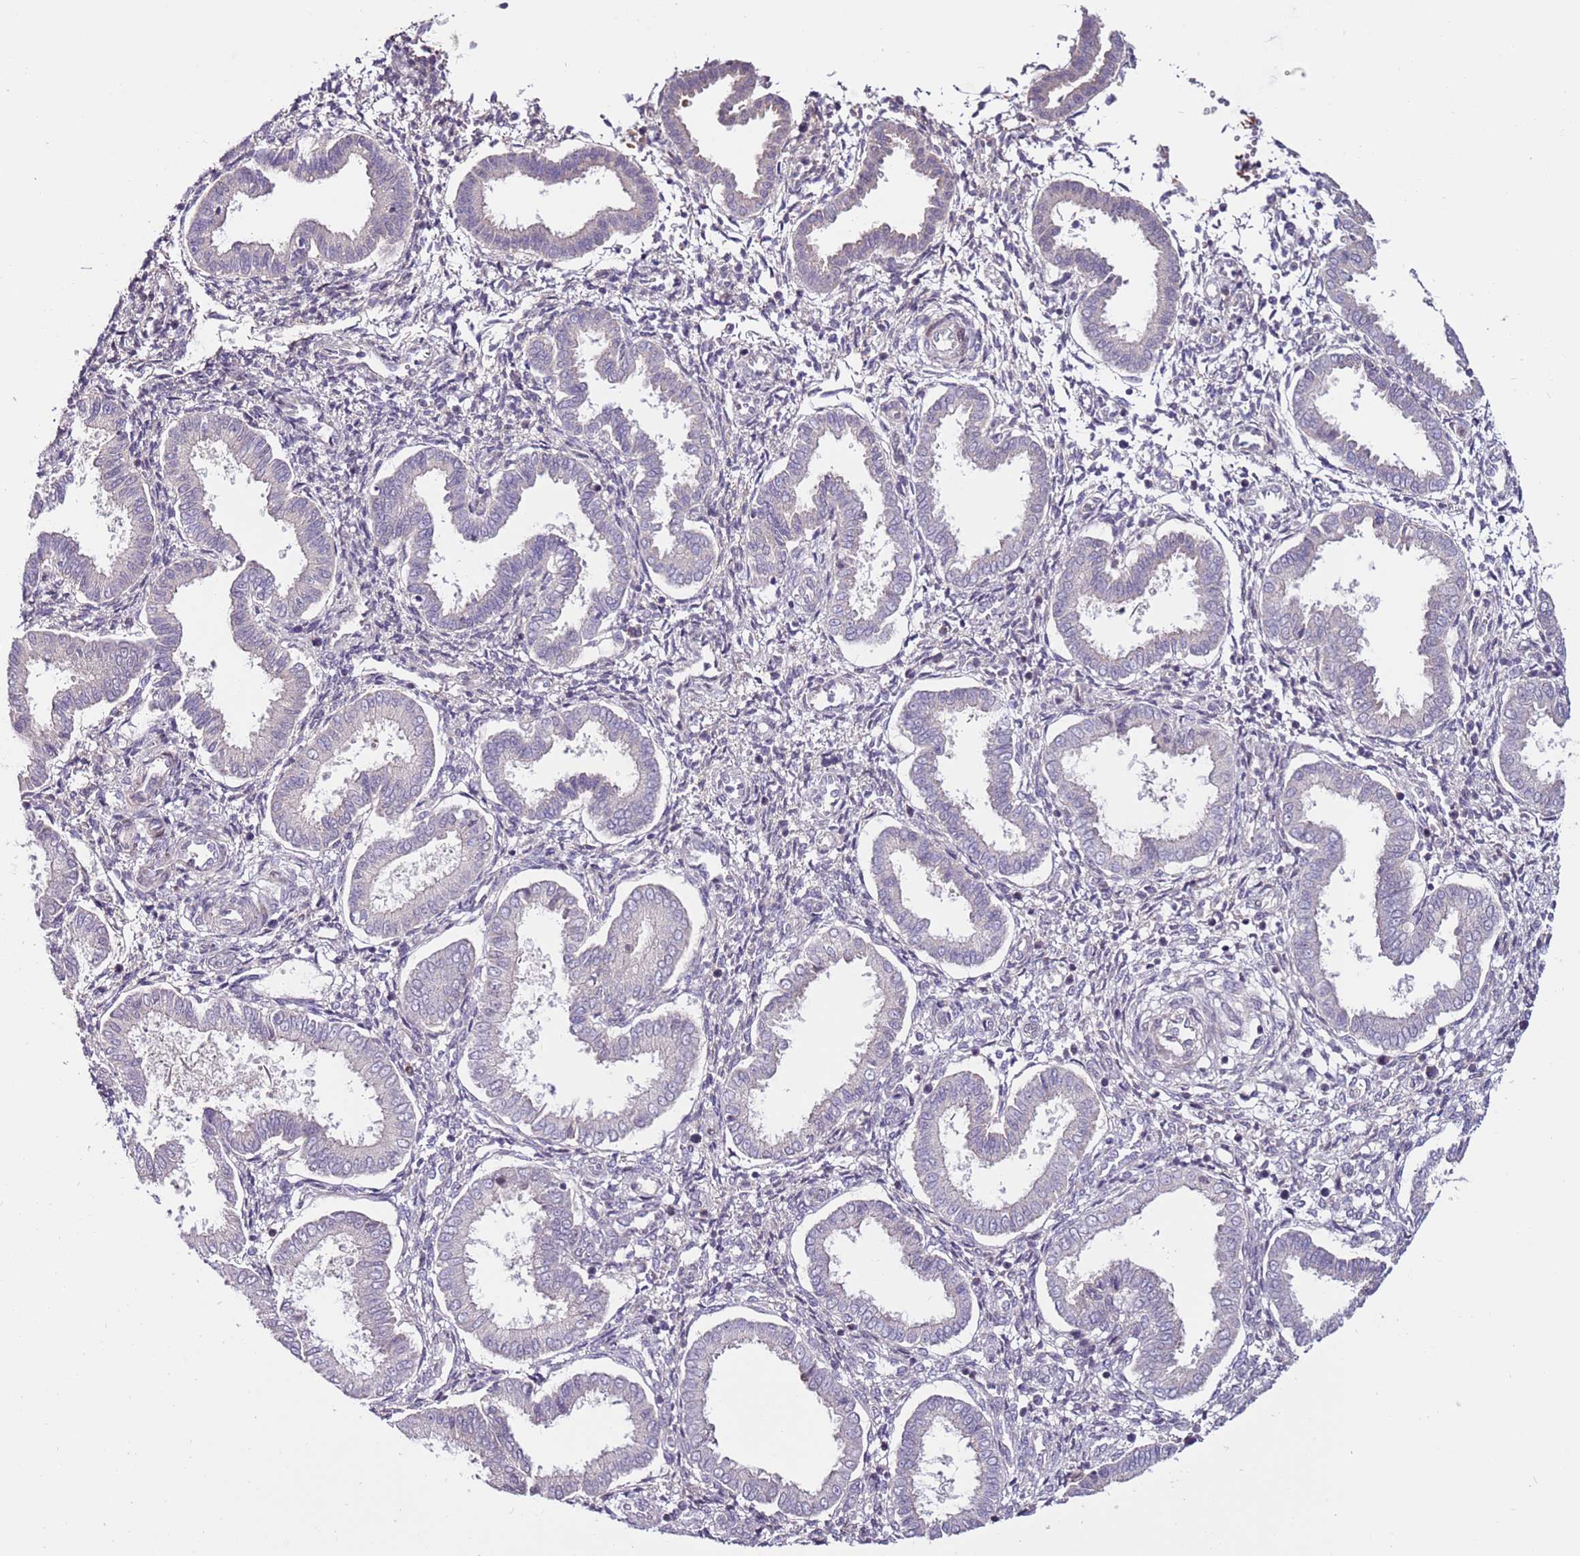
{"staining": {"intensity": "negative", "quantity": "none", "location": "none"}, "tissue": "endometrium", "cell_type": "Cells in endometrial stroma", "image_type": "normal", "snomed": [{"axis": "morphology", "description": "Normal tissue, NOS"}, {"axis": "topography", "description": "Endometrium"}], "caption": "Immunohistochemistry (IHC) micrograph of benign human endometrium stained for a protein (brown), which exhibits no expression in cells in endometrial stroma. (Brightfield microscopy of DAB immunohistochemistry at high magnification).", "gene": "MTG2", "patient": {"sex": "female", "age": 24}}